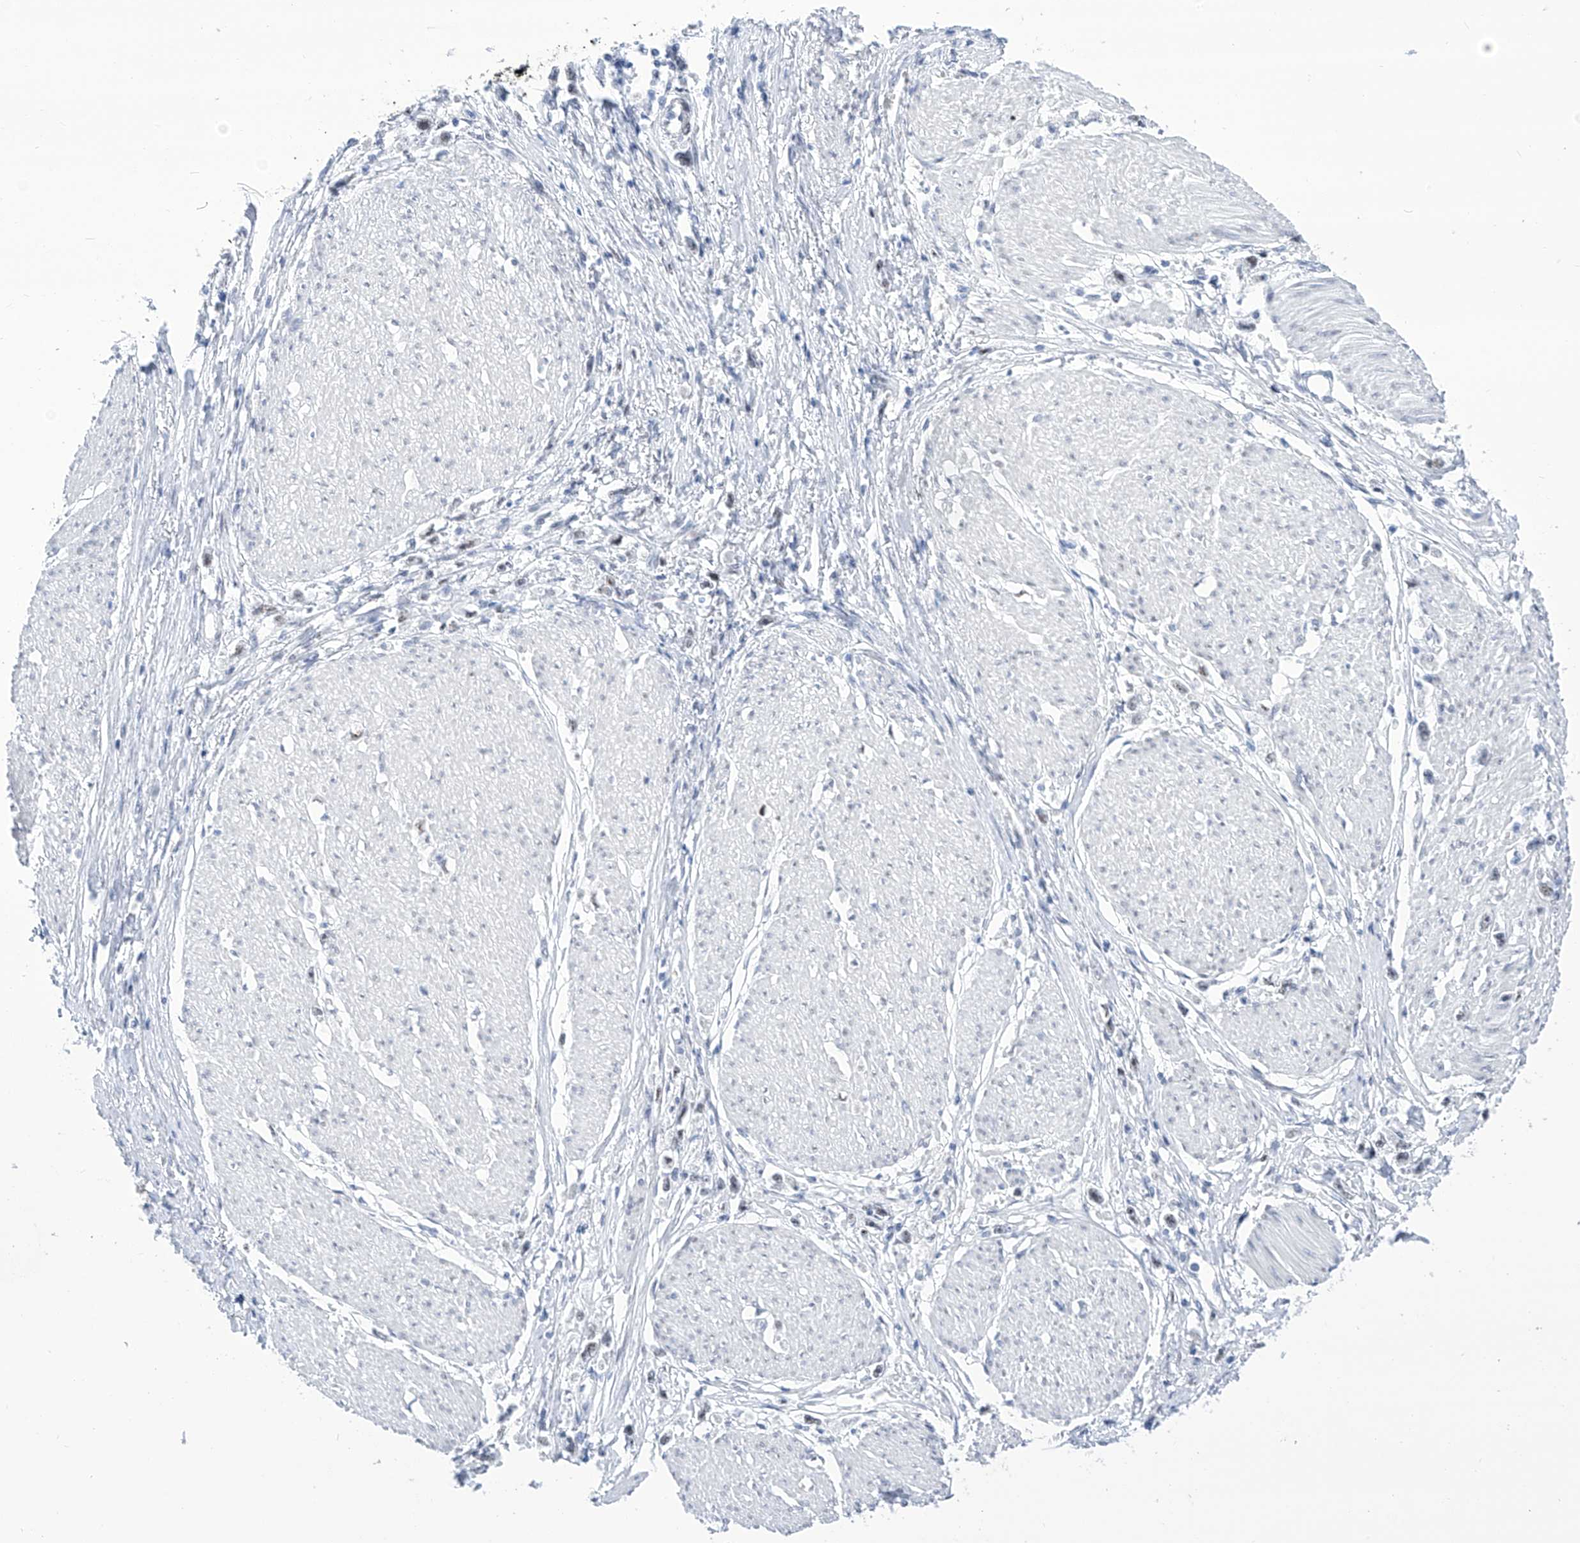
{"staining": {"intensity": "negative", "quantity": "none", "location": "none"}, "tissue": "stomach cancer", "cell_type": "Tumor cells", "image_type": "cancer", "snomed": [{"axis": "morphology", "description": "Adenocarcinoma, NOS"}, {"axis": "topography", "description": "Stomach"}], "caption": "This histopathology image is of adenocarcinoma (stomach) stained with immunohistochemistry to label a protein in brown with the nuclei are counter-stained blue. There is no staining in tumor cells.", "gene": "SART1", "patient": {"sex": "female", "age": 59}}